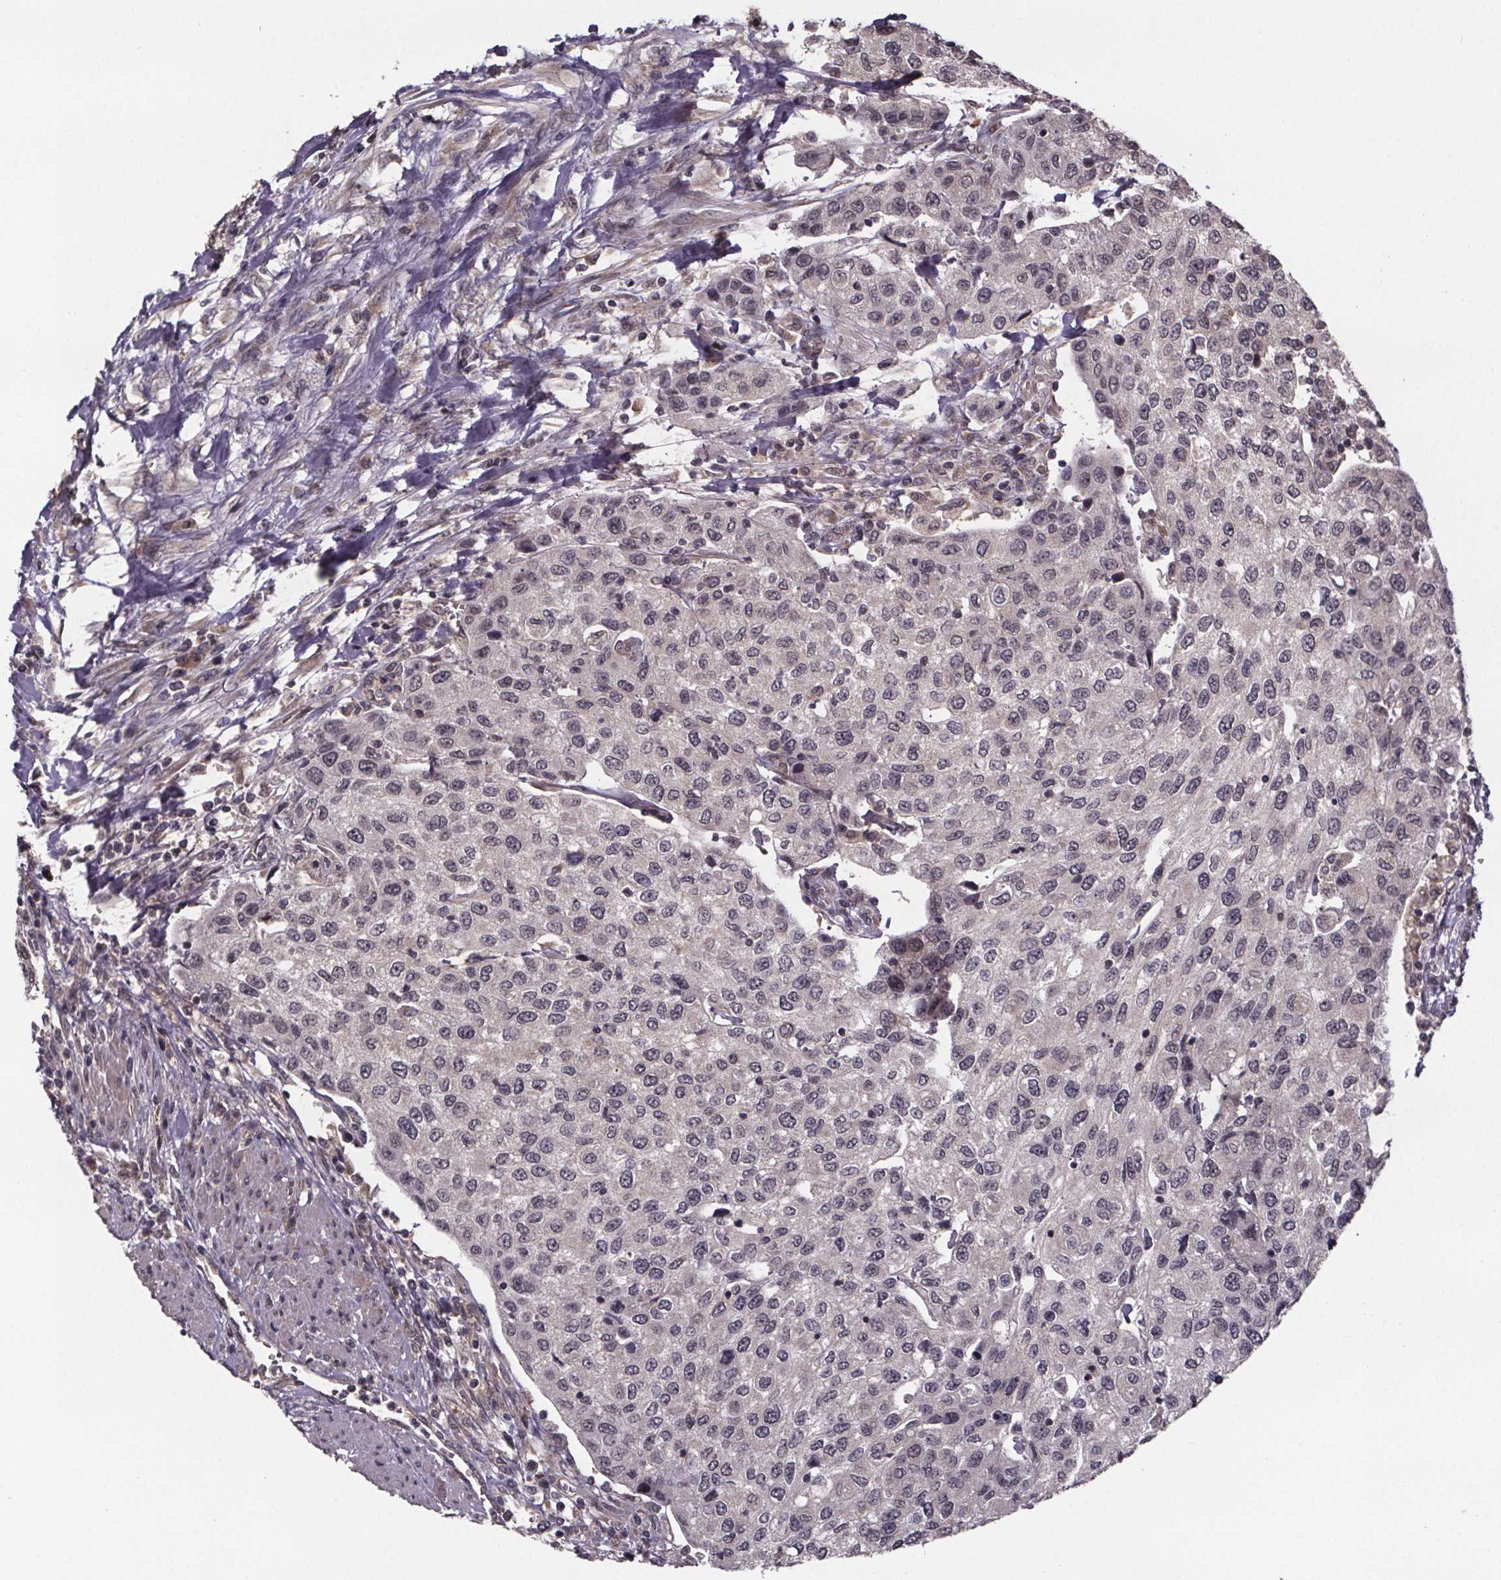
{"staining": {"intensity": "negative", "quantity": "none", "location": "none"}, "tissue": "urothelial cancer", "cell_type": "Tumor cells", "image_type": "cancer", "snomed": [{"axis": "morphology", "description": "Urothelial carcinoma, High grade"}, {"axis": "topography", "description": "Urinary bladder"}], "caption": "Histopathology image shows no significant protein staining in tumor cells of urothelial carcinoma (high-grade).", "gene": "SAT1", "patient": {"sex": "female", "age": 78}}